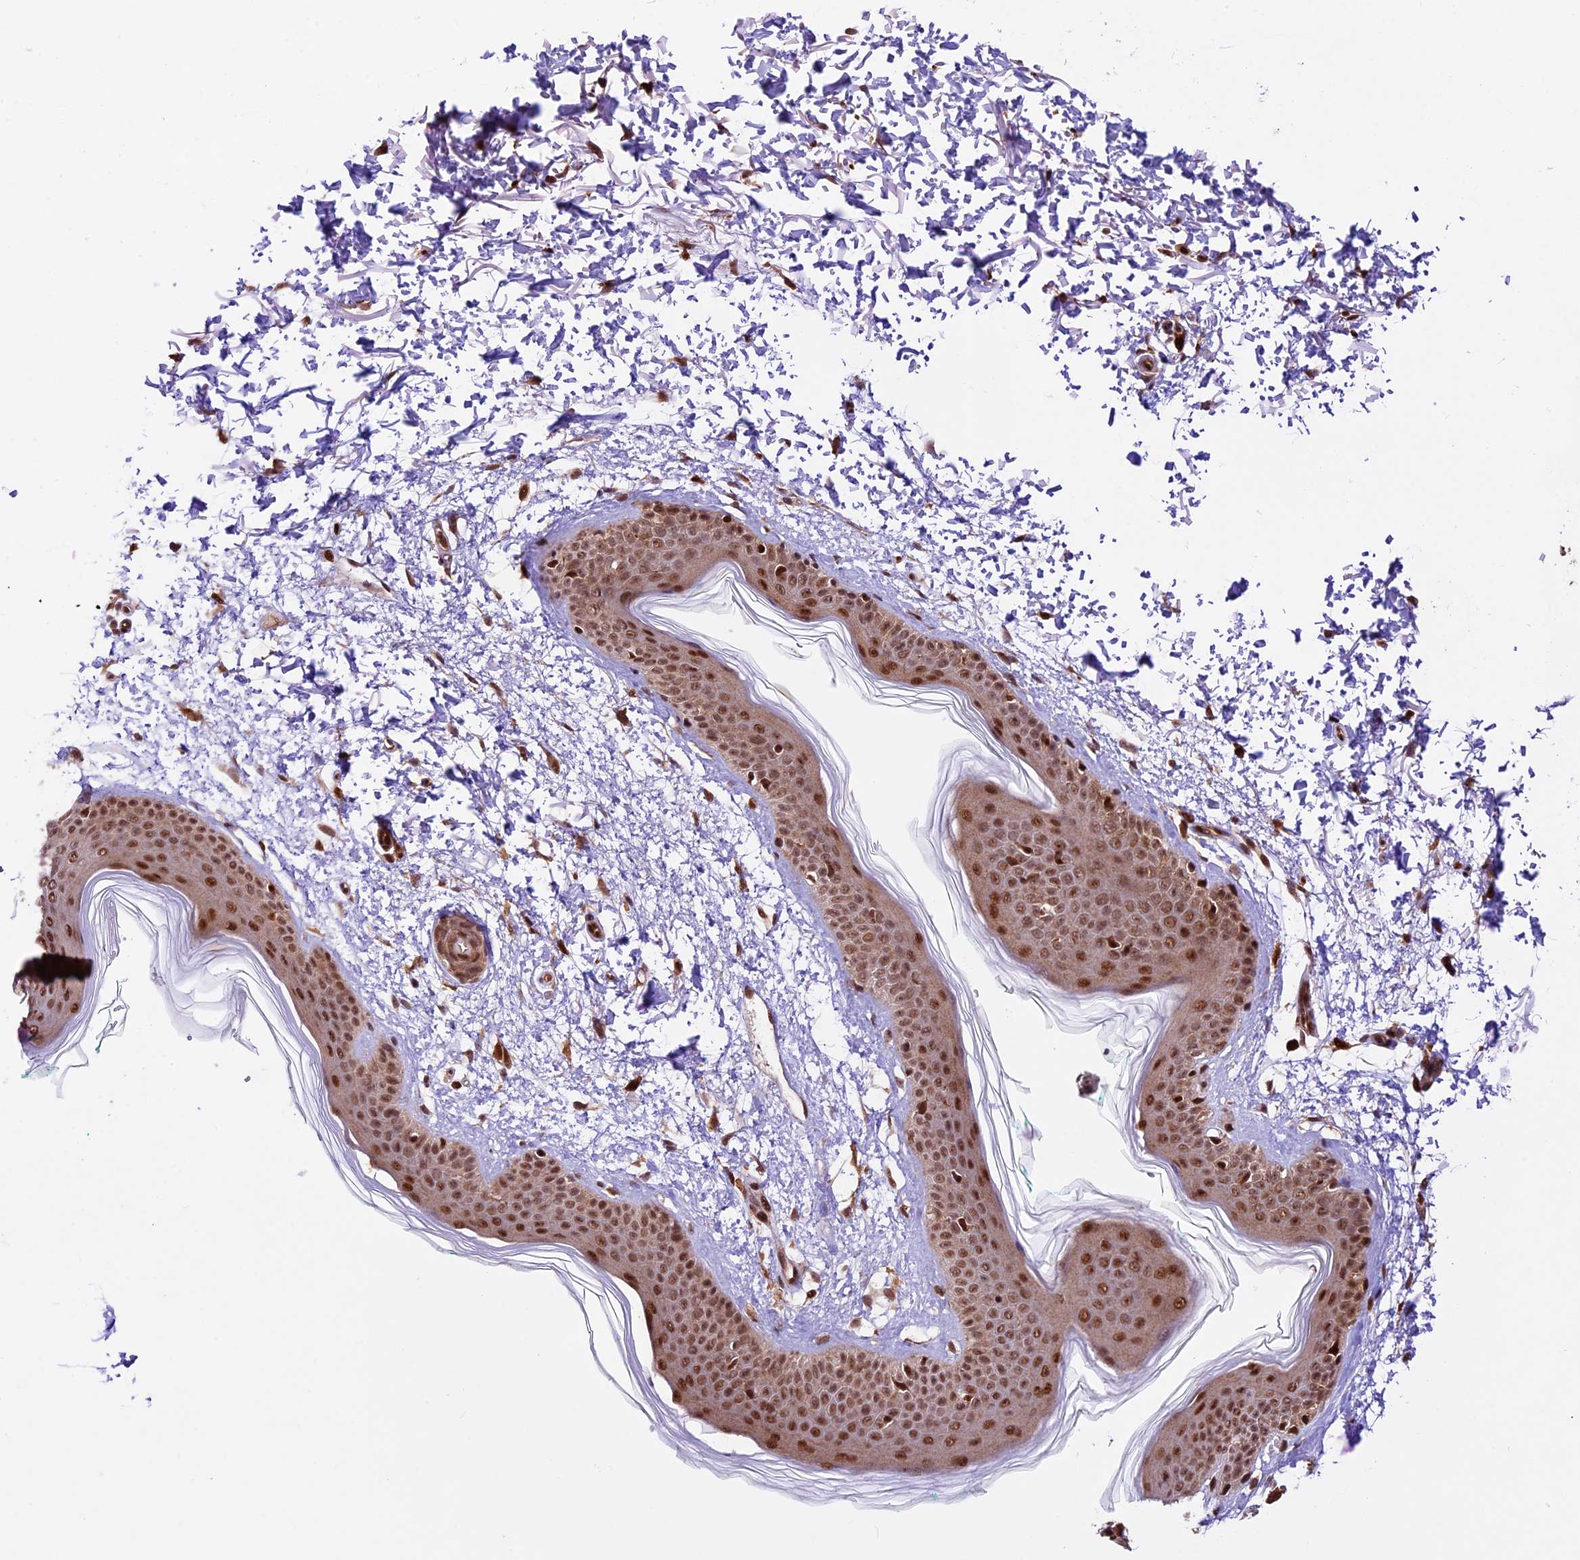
{"staining": {"intensity": "moderate", "quantity": ">75%", "location": "cytoplasmic/membranous,nuclear"}, "tissue": "skin", "cell_type": "Fibroblasts", "image_type": "normal", "snomed": [{"axis": "morphology", "description": "Normal tissue, NOS"}, {"axis": "topography", "description": "Skin"}], "caption": "Fibroblasts display moderate cytoplasmic/membranous,nuclear expression in approximately >75% of cells in benign skin. (IHC, brightfield microscopy, high magnification).", "gene": "DHX38", "patient": {"sex": "male", "age": 66}}